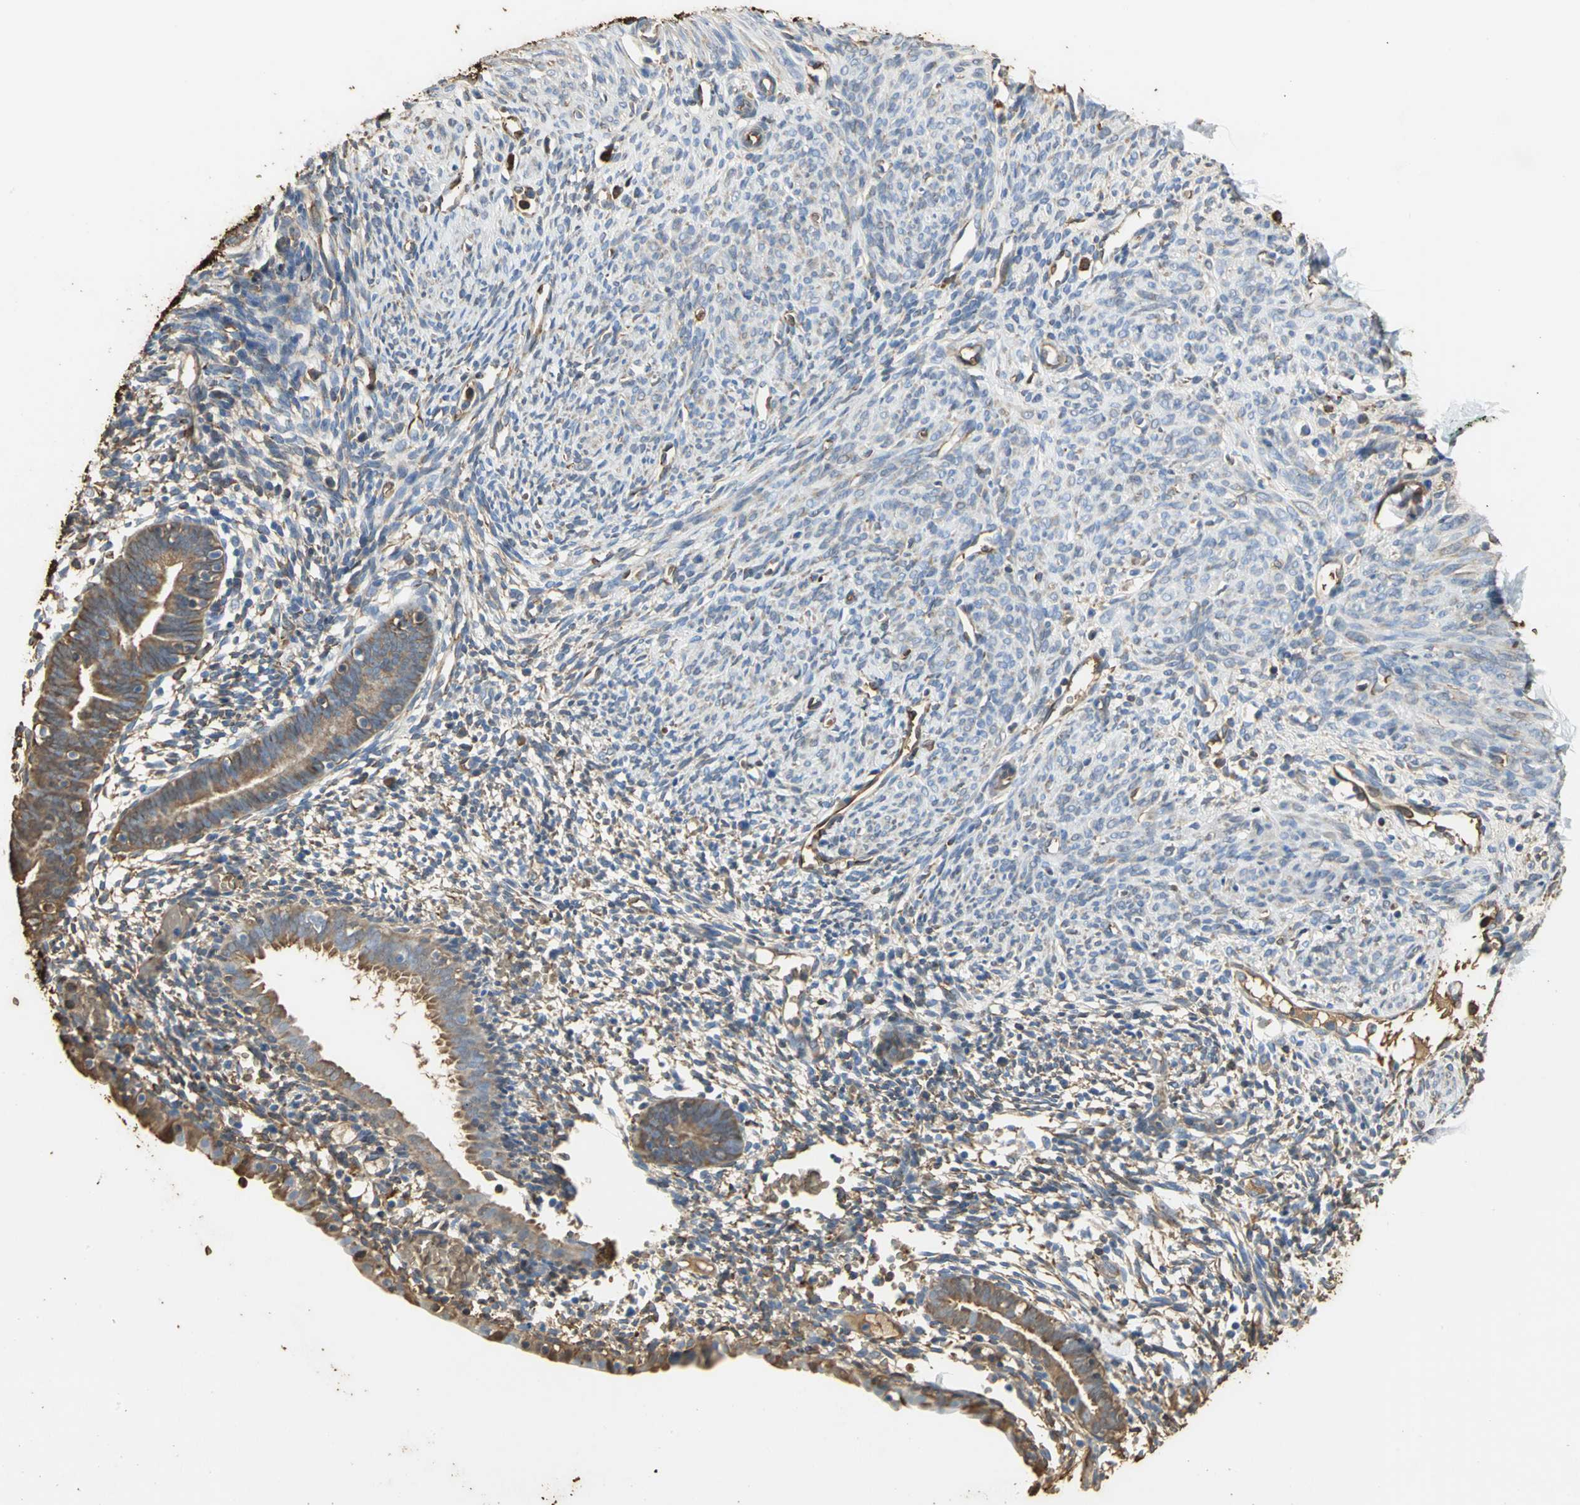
{"staining": {"intensity": "moderate", "quantity": "25%-75%", "location": "cytoplasmic/membranous"}, "tissue": "endometrium", "cell_type": "Cells in endometrial stroma", "image_type": "normal", "snomed": [{"axis": "morphology", "description": "Normal tissue, NOS"}, {"axis": "morphology", "description": "Atrophy, NOS"}, {"axis": "topography", "description": "Uterus"}, {"axis": "topography", "description": "Endometrium"}], "caption": "Cells in endometrial stroma reveal moderate cytoplasmic/membranous staining in approximately 25%-75% of cells in unremarkable endometrium. (DAB (3,3'-diaminobenzidine) IHC, brown staining for protein, blue staining for nuclei).", "gene": "TREM1", "patient": {"sex": "female", "age": 68}}